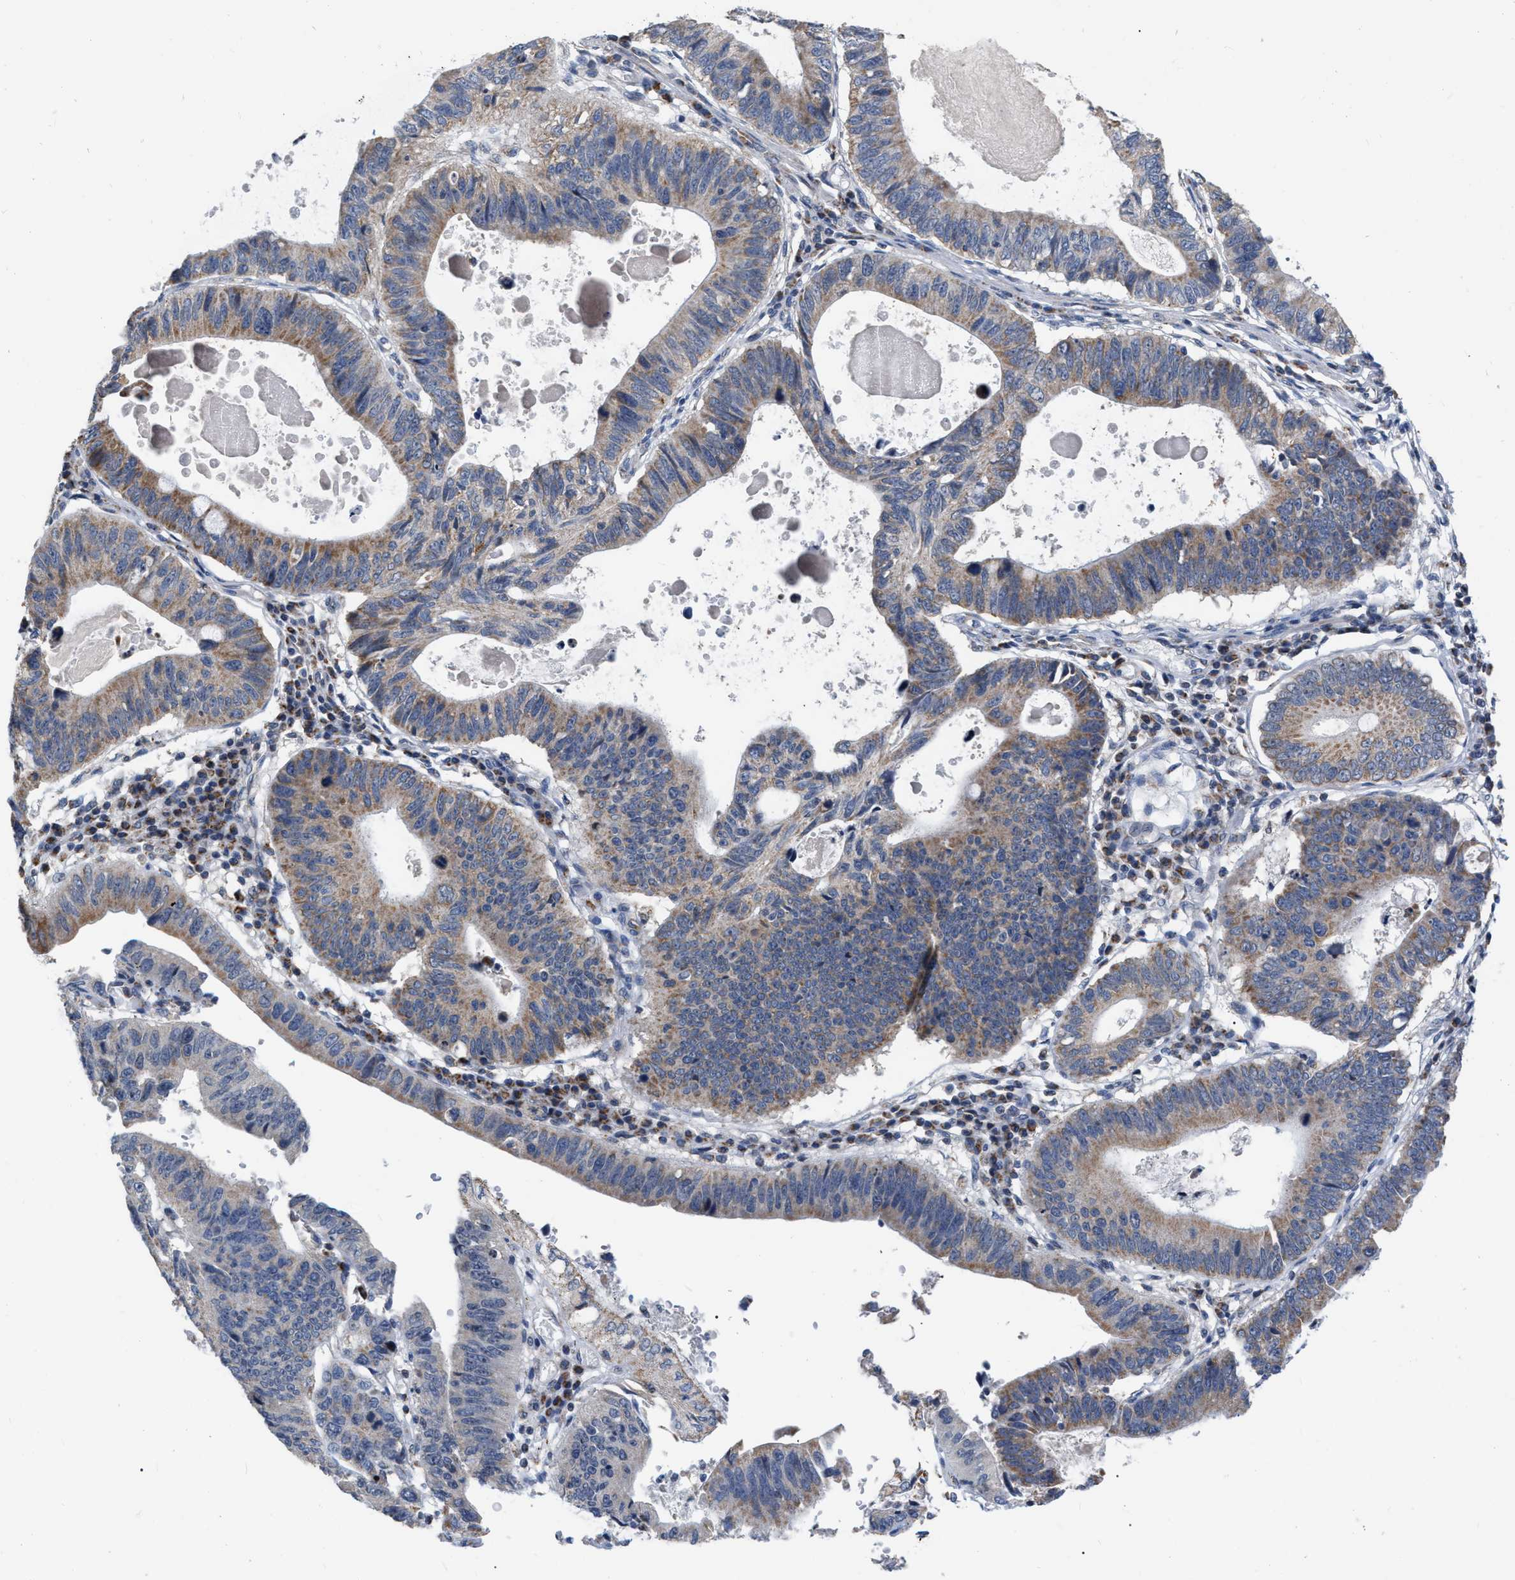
{"staining": {"intensity": "moderate", "quantity": "25%-75%", "location": "cytoplasmic/membranous"}, "tissue": "stomach cancer", "cell_type": "Tumor cells", "image_type": "cancer", "snomed": [{"axis": "morphology", "description": "Adenocarcinoma, NOS"}, {"axis": "topography", "description": "Stomach"}], "caption": "The histopathology image demonstrates staining of stomach cancer, revealing moderate cytoplasmic/membranous protein expression (brown color) within tumor cells.", "gene": "DDX56", "patient": {"sex": "male", "age": 59}}